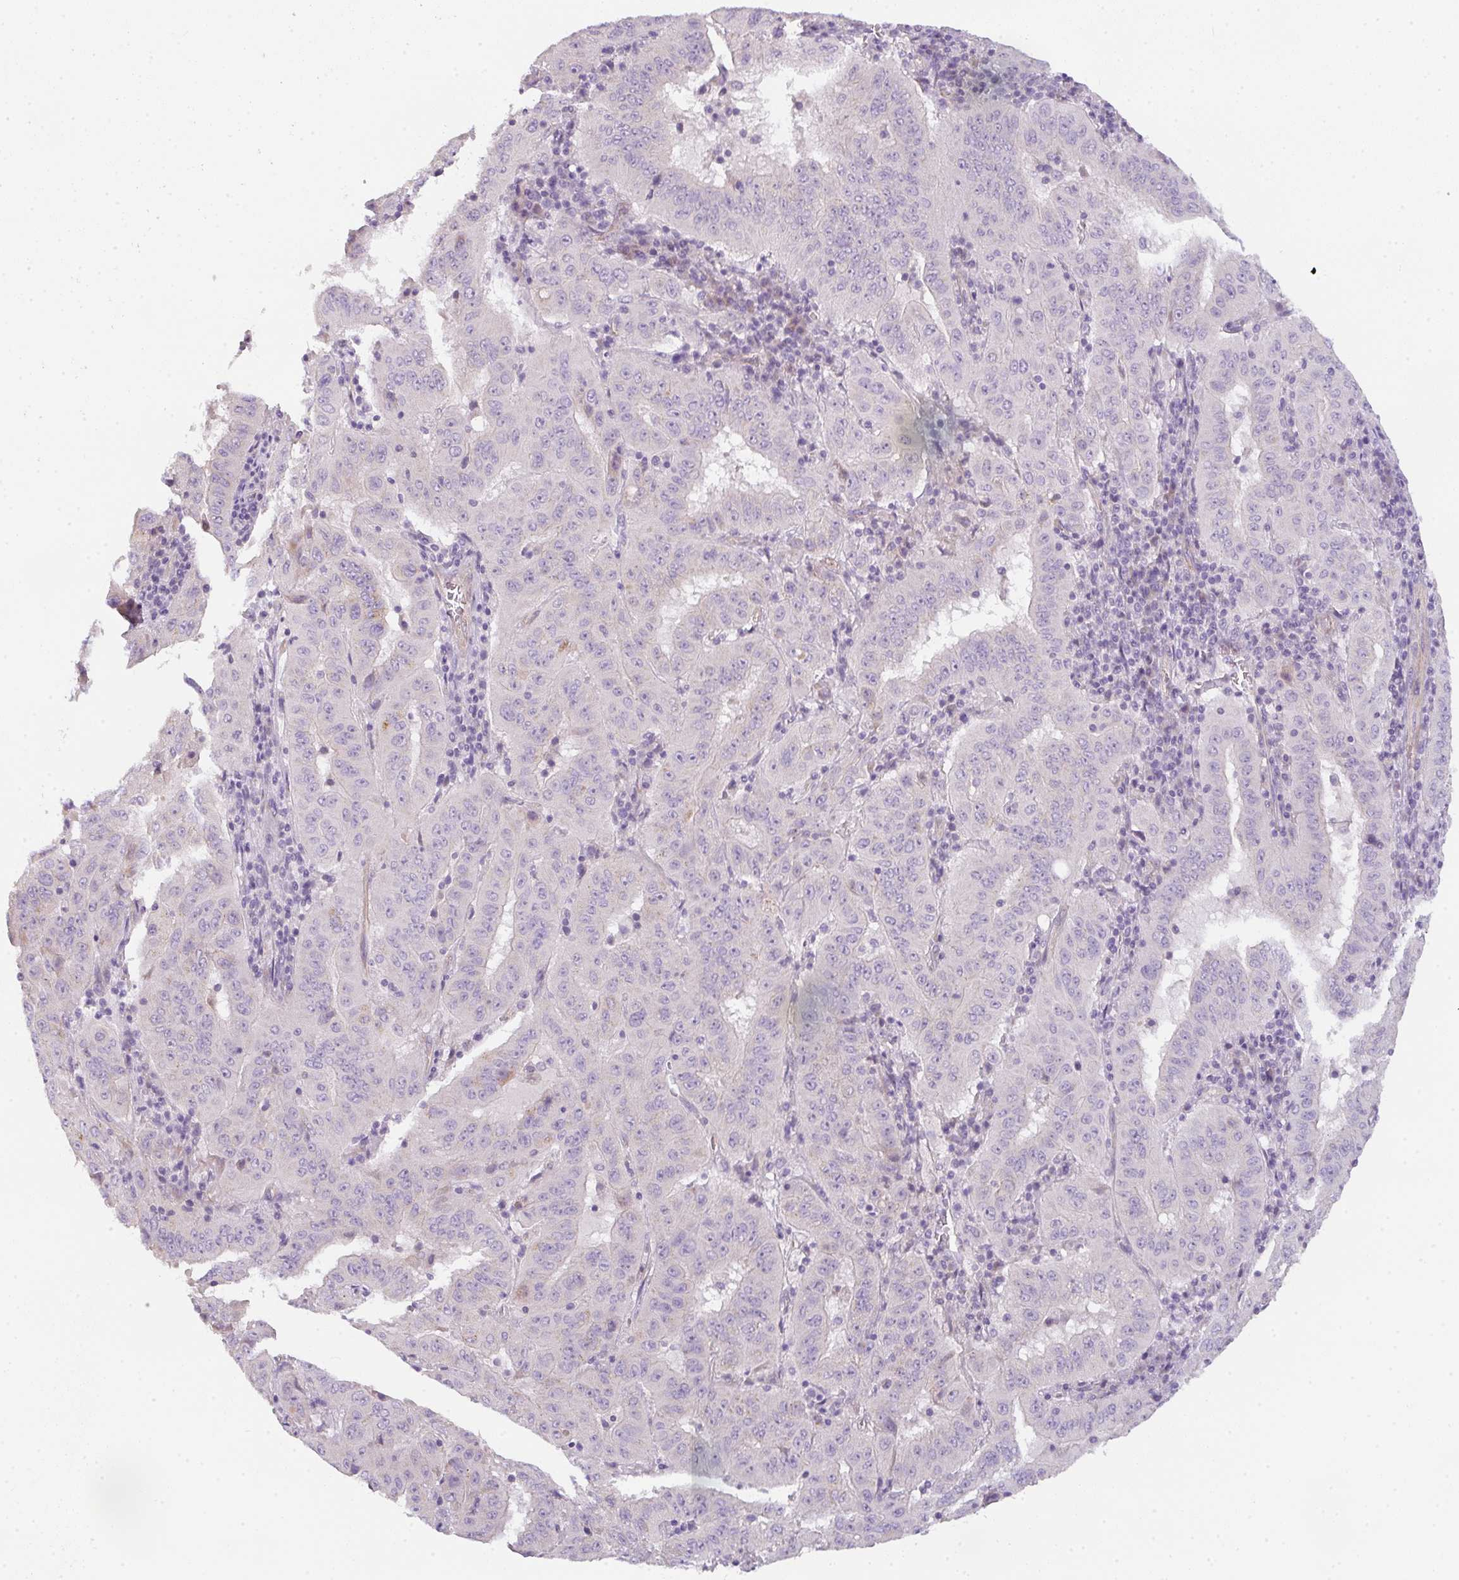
{"staining": {"intensity": "negative", "quantity": "none", "location": "none"}, "tissue": "pancreatic cancer", "cell_type": "Tumor cells", "image_type": "cancer", "snomed": [{"axis": "morphology", "description": "Adenocarcinoma, NOS"}, {"axis": "topography", "description": "Pancreas"}], "caption": "An immunohistochemistry (IHC) histopathology image of adenocarcinoma (pancreatic) is shown. There is no staining in tumor cells of adenocarcinoma (pancreatic).", "gene": "FILIP1", "patient": {"sex": "male", "age": 63}}